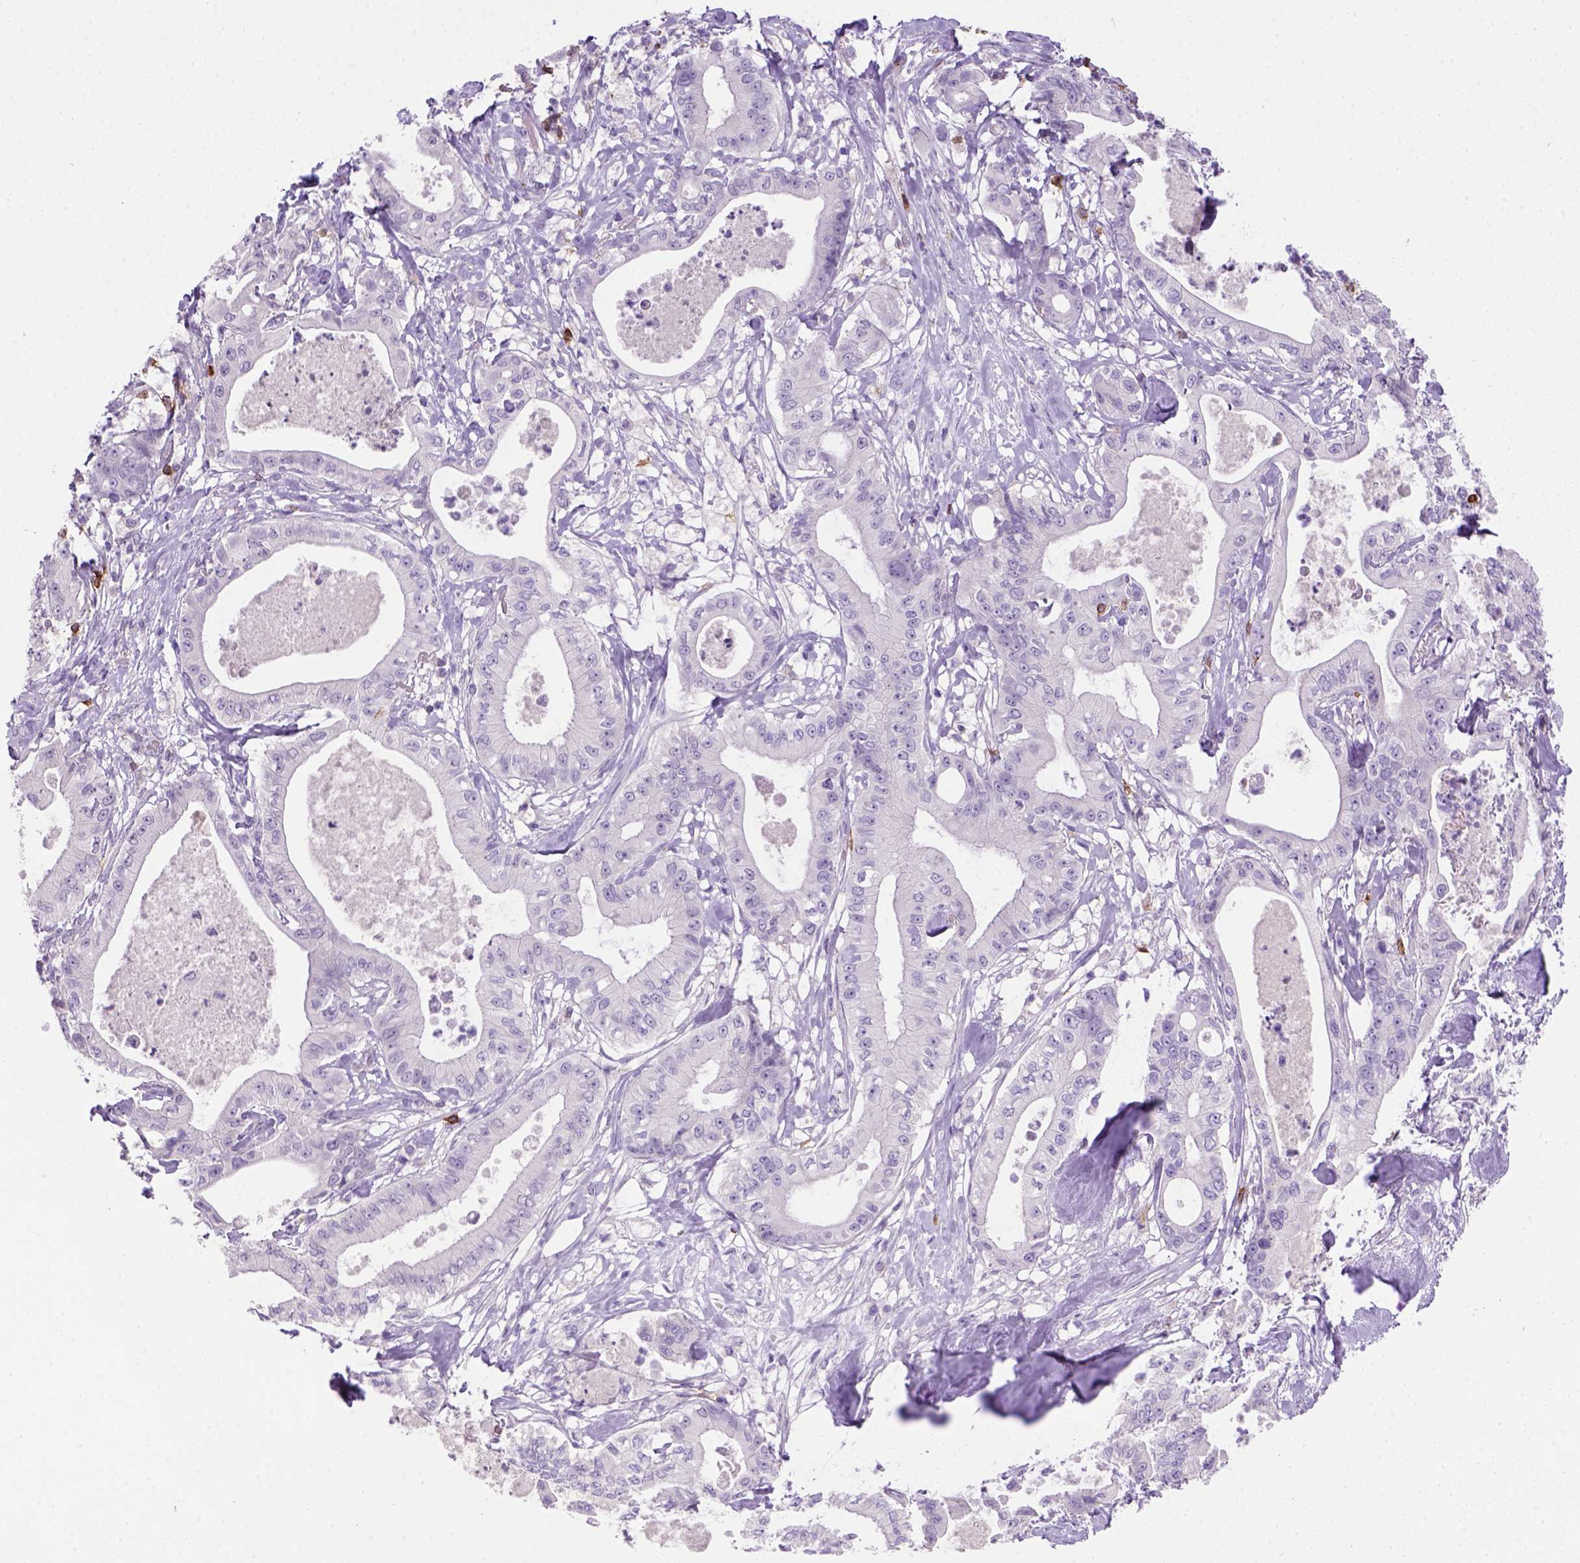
{"staining": {"intensity": "negative", "quantity": "none", "location": "none"}, "tissue": "pancreatic cancer", "cell_type": "Tumor cells", "image_type": "cancer", "snomed": [{"axis": "morphology", "description": "Adenocarcinoma, NOS"}, {"axis": "topography", "description": "Pancreas"}], "caption": "An immunohistochemistry (IHC) image of adenocarcinoma (pancreatic) is shown. There is no staining in tumor cells of adenocarcinoma (pancreatic).", "gene": "CD3E", "patient": {"sex": "male", "age": 71}}